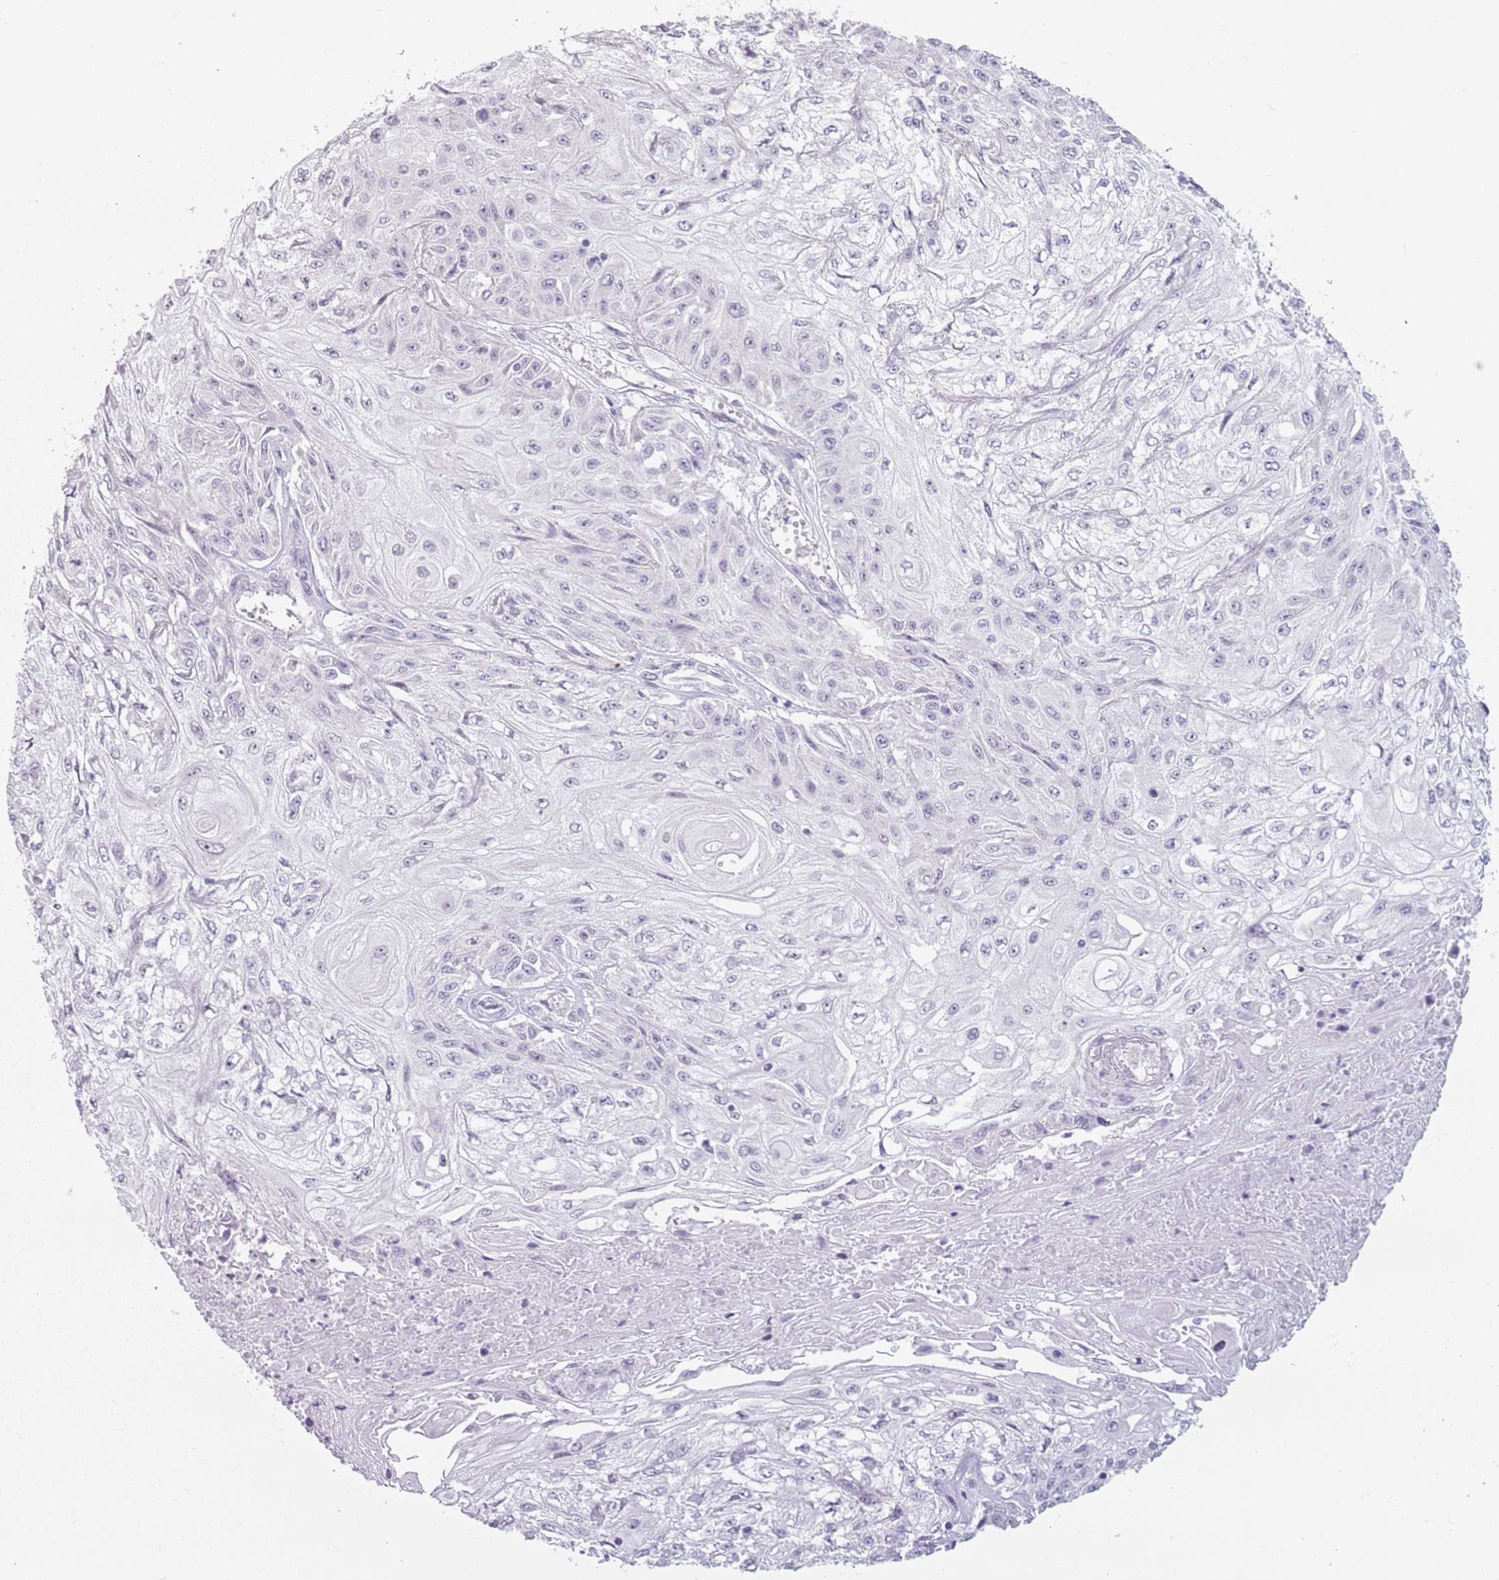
{"staining": {"intensity": "negative", "quantity": "none", "location": "none"}, "tissue": "skin cancer", "cell_type": "Tumor cells", "image_type": "cancer", "snomed": [{"axis": "morphology", "description": "Squamous cell carcinoma, NOS"}, {"axis": "morphology", "description": "Squamous cell carcinoma, metastatic, NOS"}, {"axis": "topography", "description": "Skin"}, {"axis": "topography", "description": "Lymph node"}], "caption": "A histopathology image of skin cancer stained for a protein reveals no brown staining in tumor cells. The staining was performed using DAB (3,3'-diaminobenzidine) to visualize the protein expression in brown, while the nuclei were stained in blue with hematoxylin (Magnification: 20x).", "gene": "PTCHD1", "patient": {"sex": "male", "age": 75}}